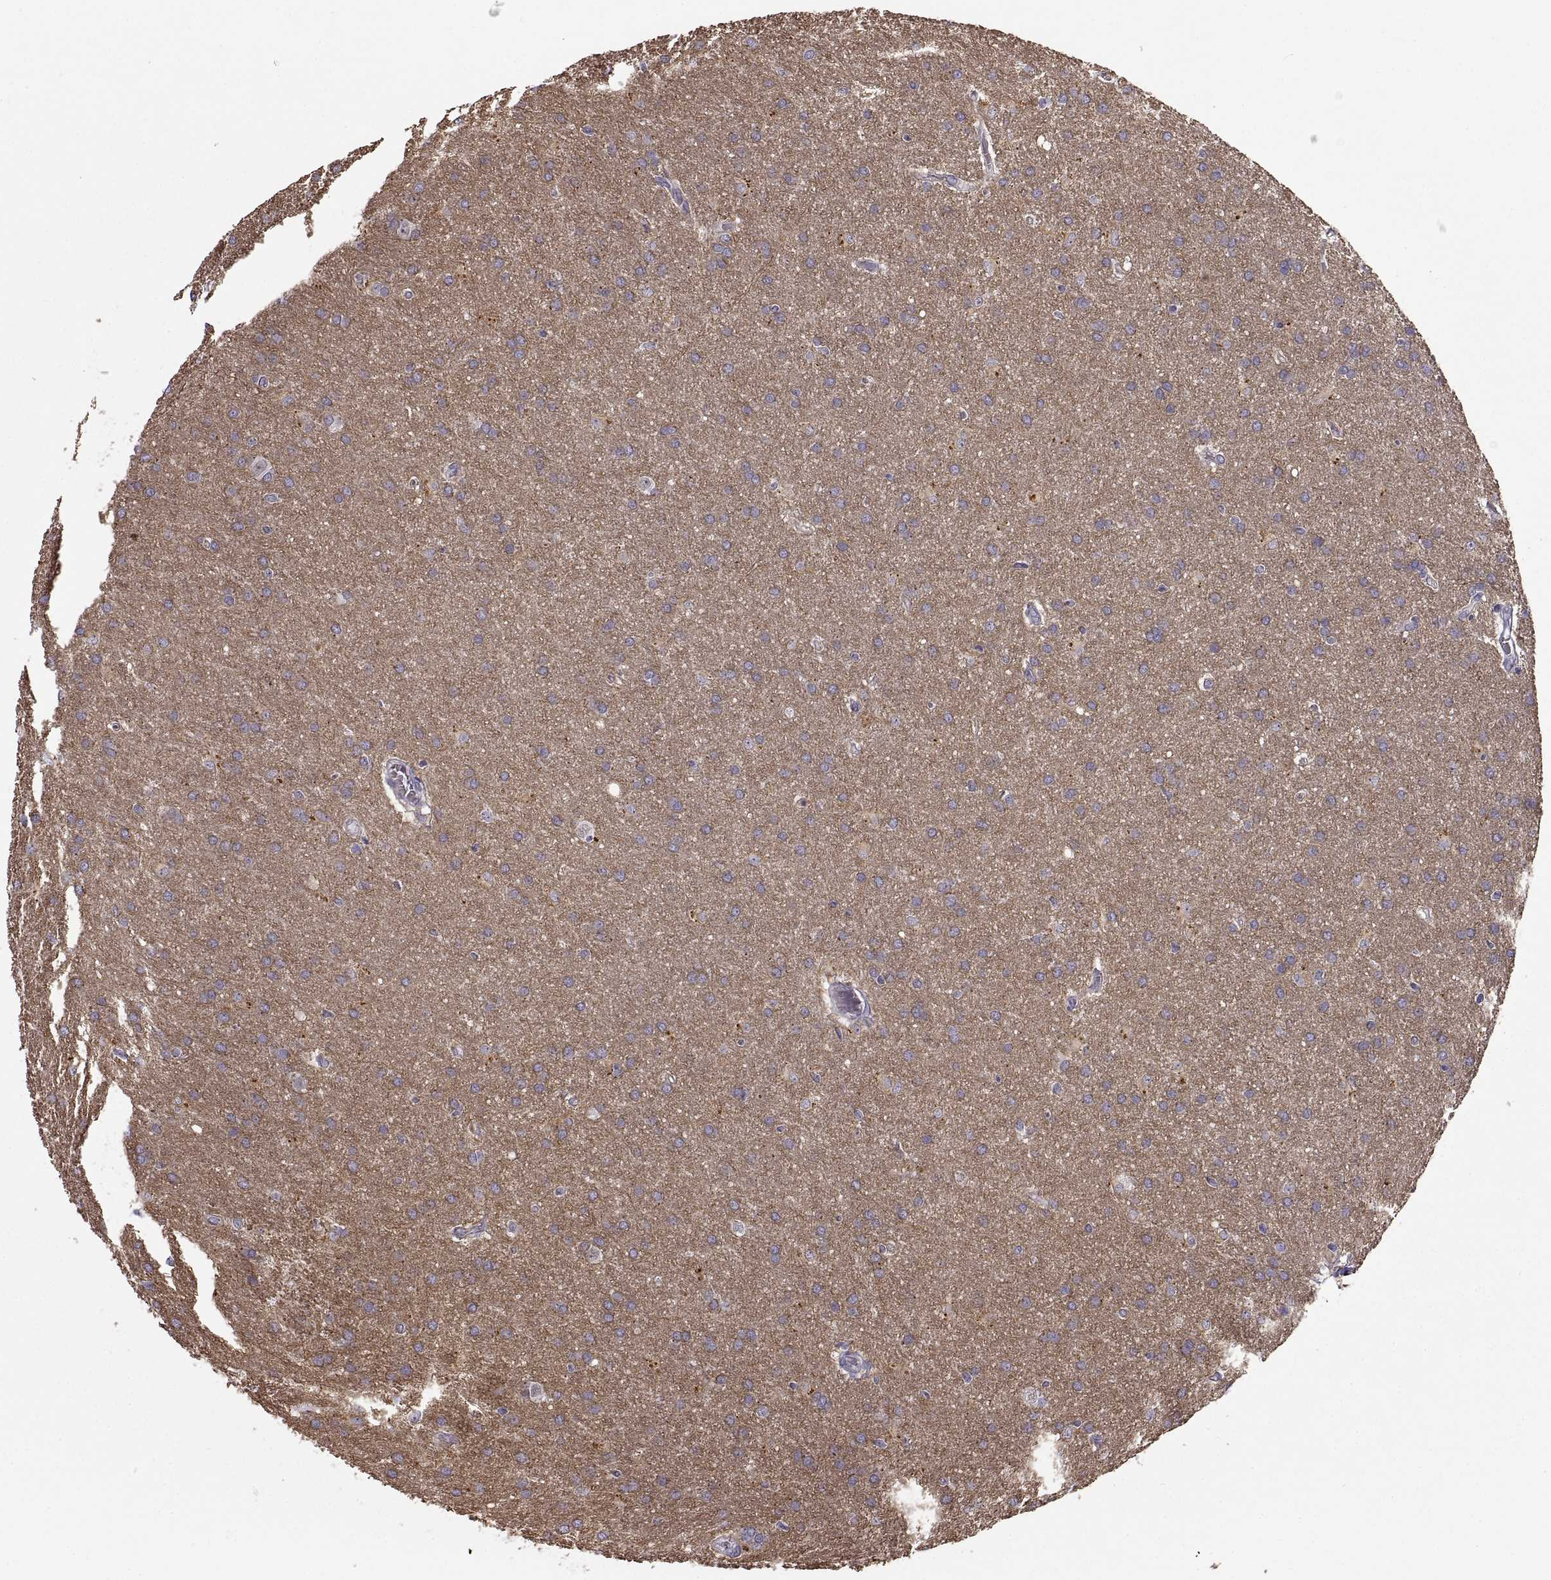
{"staining": {"intensity": "negative", "quantity": "none", "location": "none"}, "tissue": "glioma", "cell_type": "Tumor cells", "image_type": "cancer", "snomed": [{"axis": "morphology", "description": "Glioma, malignant, Low grade"}, {"axis": "topography", "description": "Brain"}], "caption": "Tumor cells show no significant expression in glioma. (DAB immunohistochemistry, high magnification).", "gene": "MEIOC", "patient": {"sex": "female", "age": 32}}